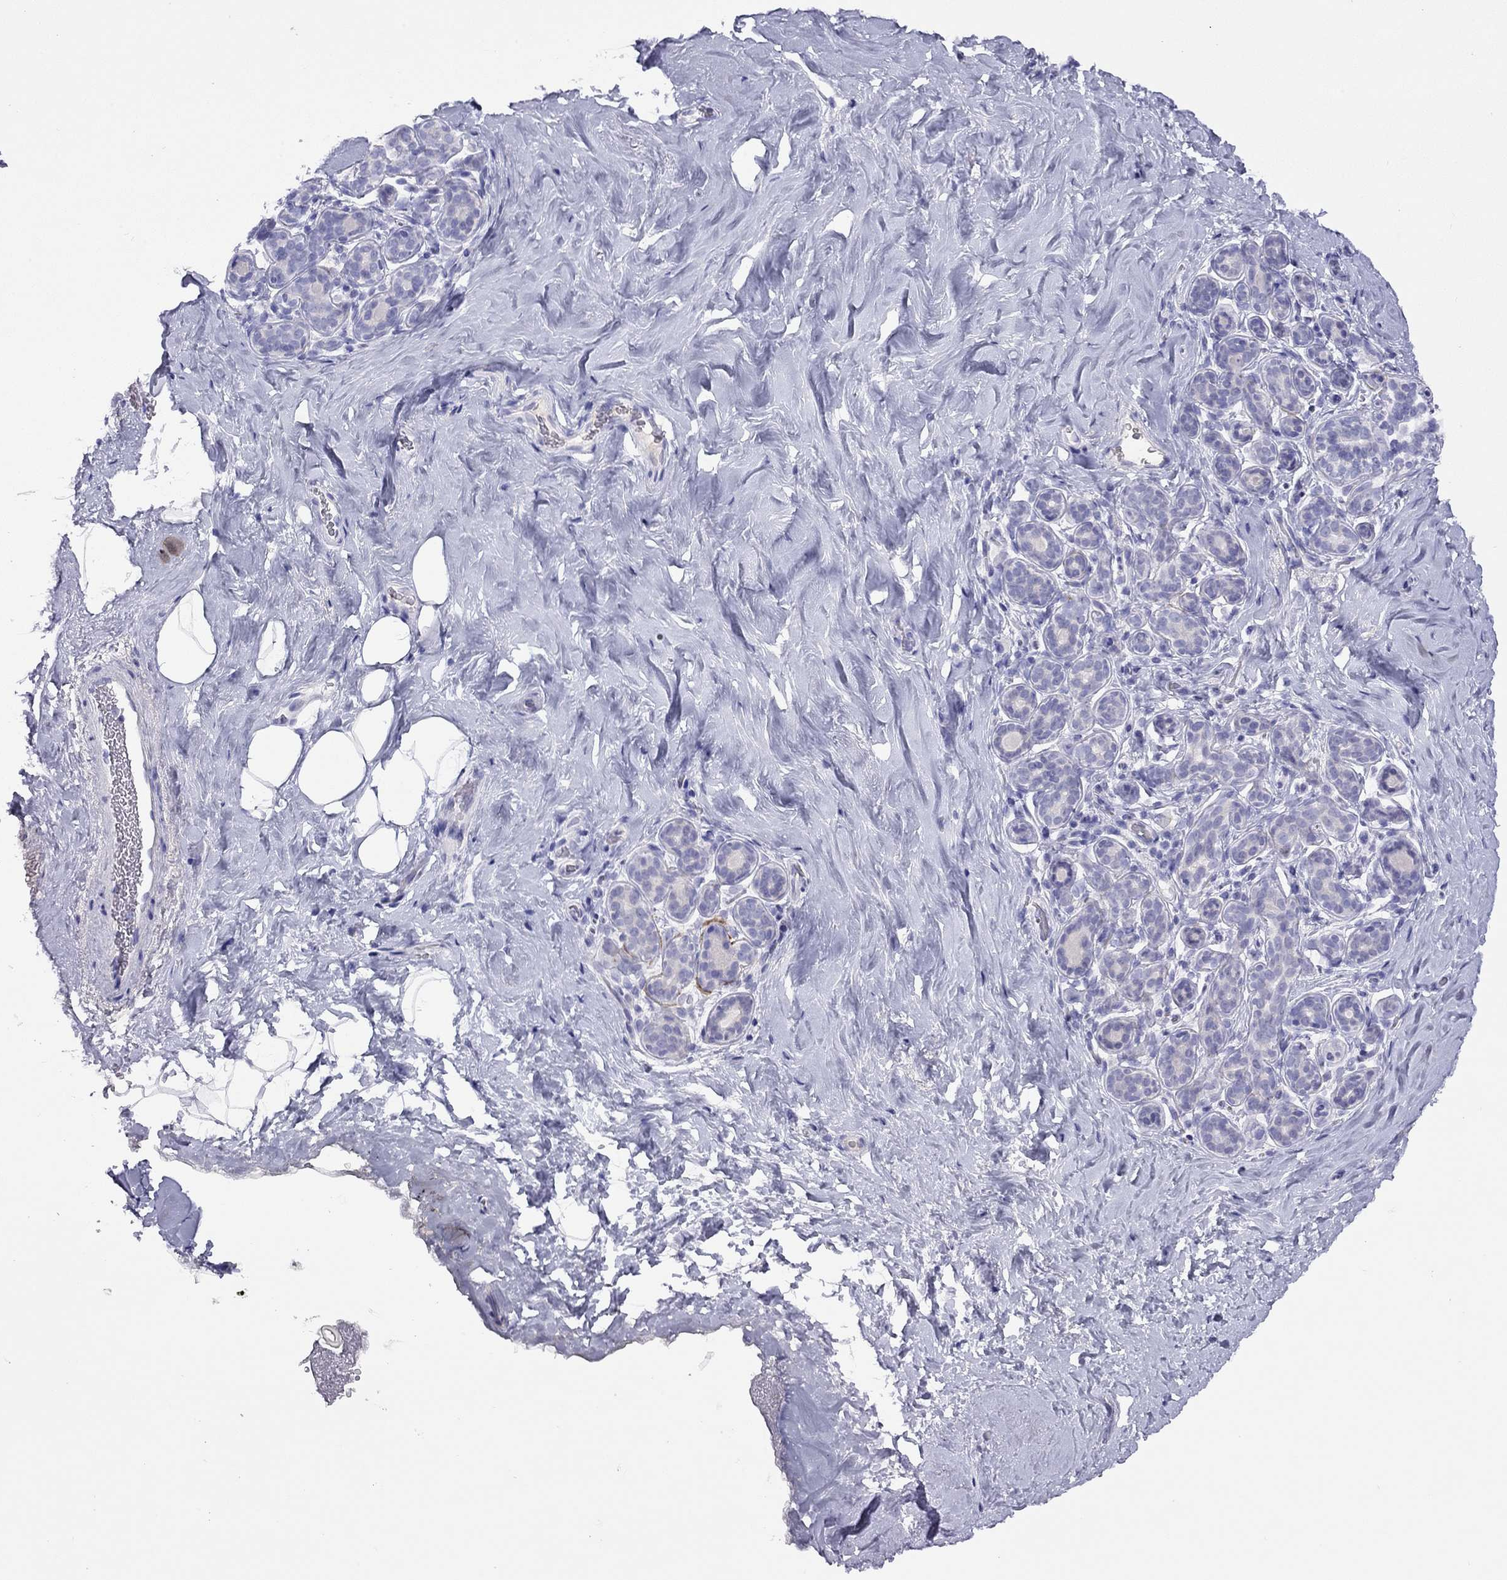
{"staining": {"intensity": "negative", "quantity": "none", "location": "none"}, "tissue": "breast", "cell_type": "Adipocytes", "image_type": "normal", "snomed": [{"axis": "morphology", "description": "Normal tissue, NOS"}, {"axis": "topography", "description": "Skin"}, {"axis": "topography", "description": "Breast"}], "caption": "This is an immunohistochemistry (IHC) photomicrograph of normal human breast. There is no staining in adipocytes.", "gene": "CPNE4", "patient": {"sex": "female", "age": 43}}